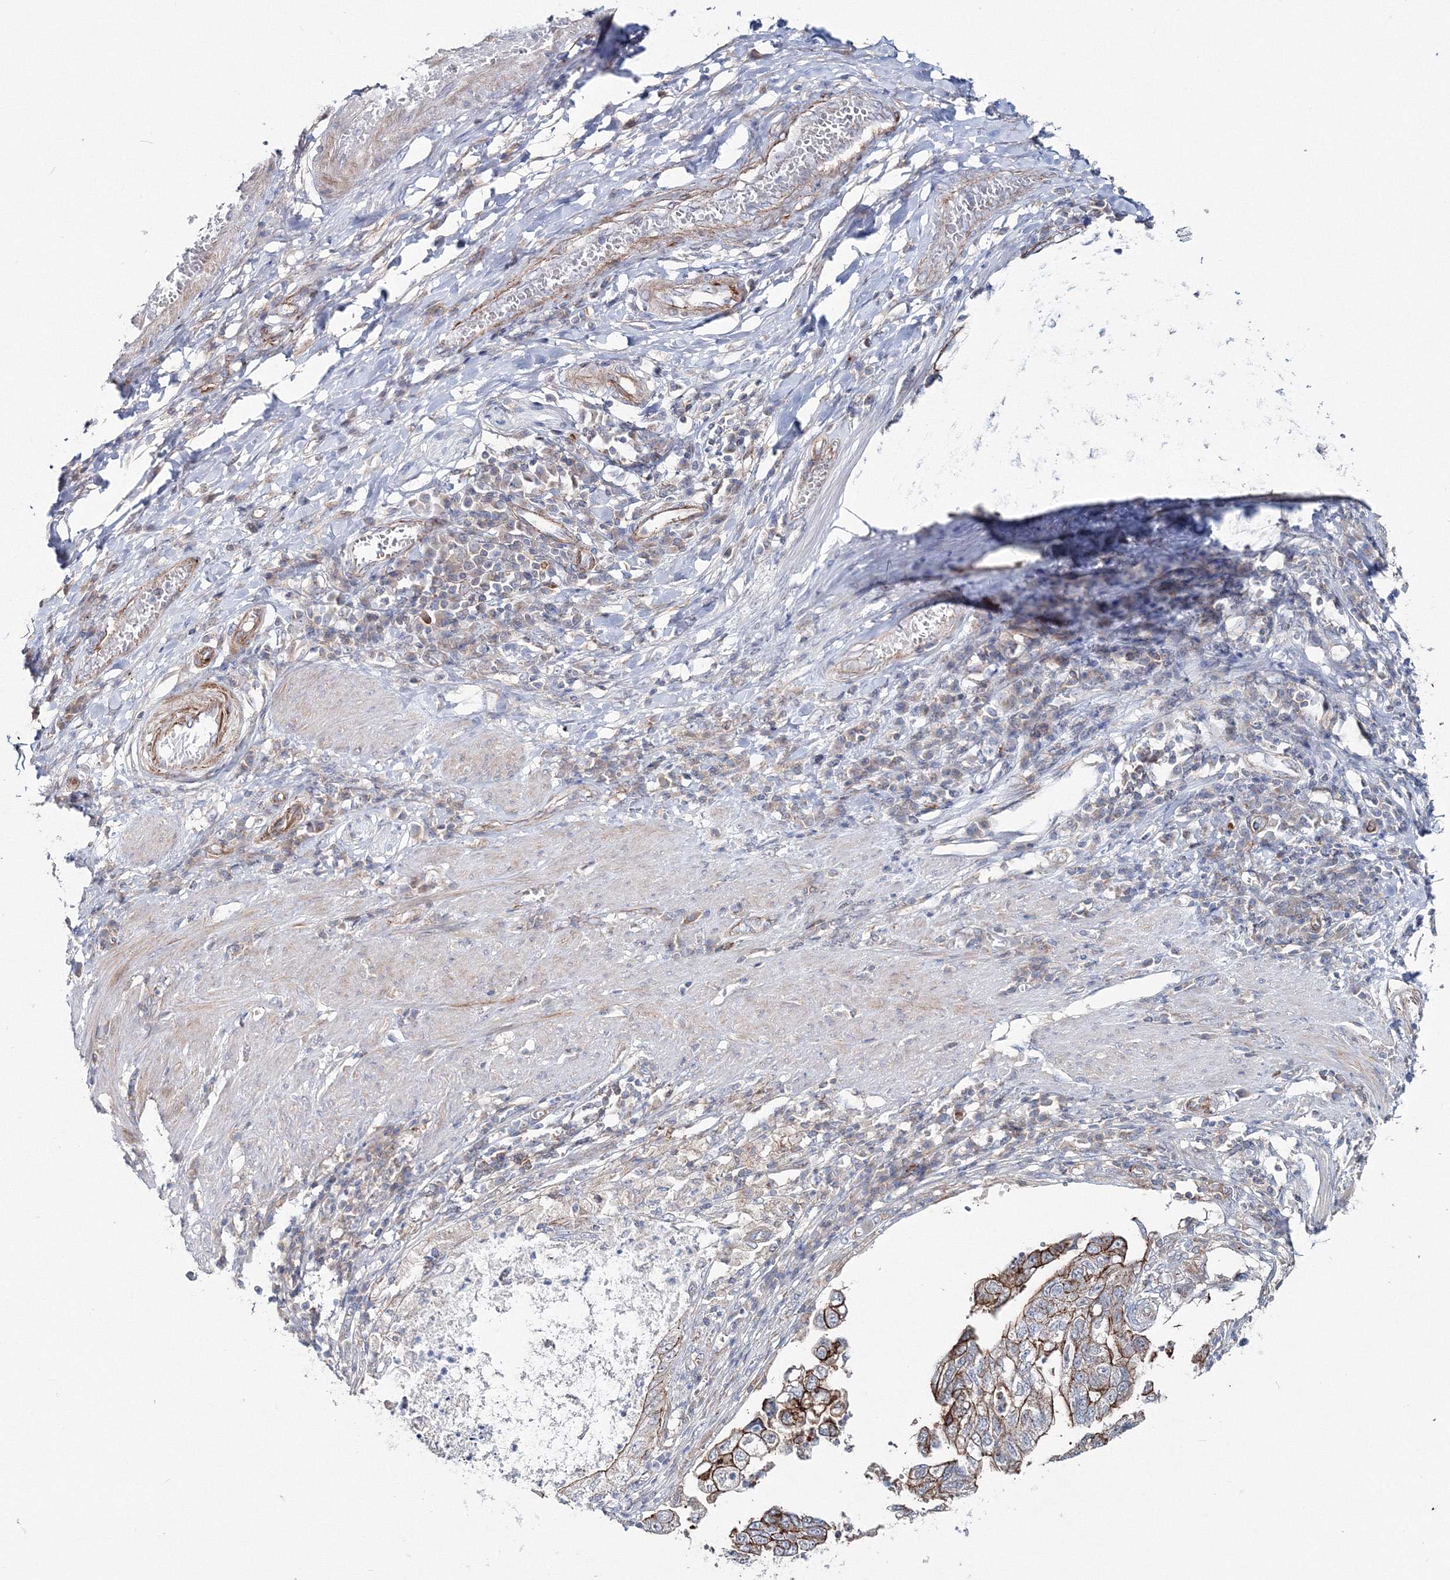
{"staining": {"intensity": "moderate", "quantity": ">75%", "location": "cytoplasmic/membranous"}, "tissue": "stomach cancer", "cell_type": "Tumor cells", "image_type": "cancer", "snomed": [{"axis": "morphology", "description": "Adenocarcinoma, NOS"}, {"axis": "topography", "description": "Stomach"}], "caption": "This image reveals immunohistochemistry (IHC) staining of stomach cancer, with medium moderate cytoplasmic/membranous expression in approximately >75% of tumor cells.", "gene": "GGA2", "patient": {"sex": "male", "age": 59}}